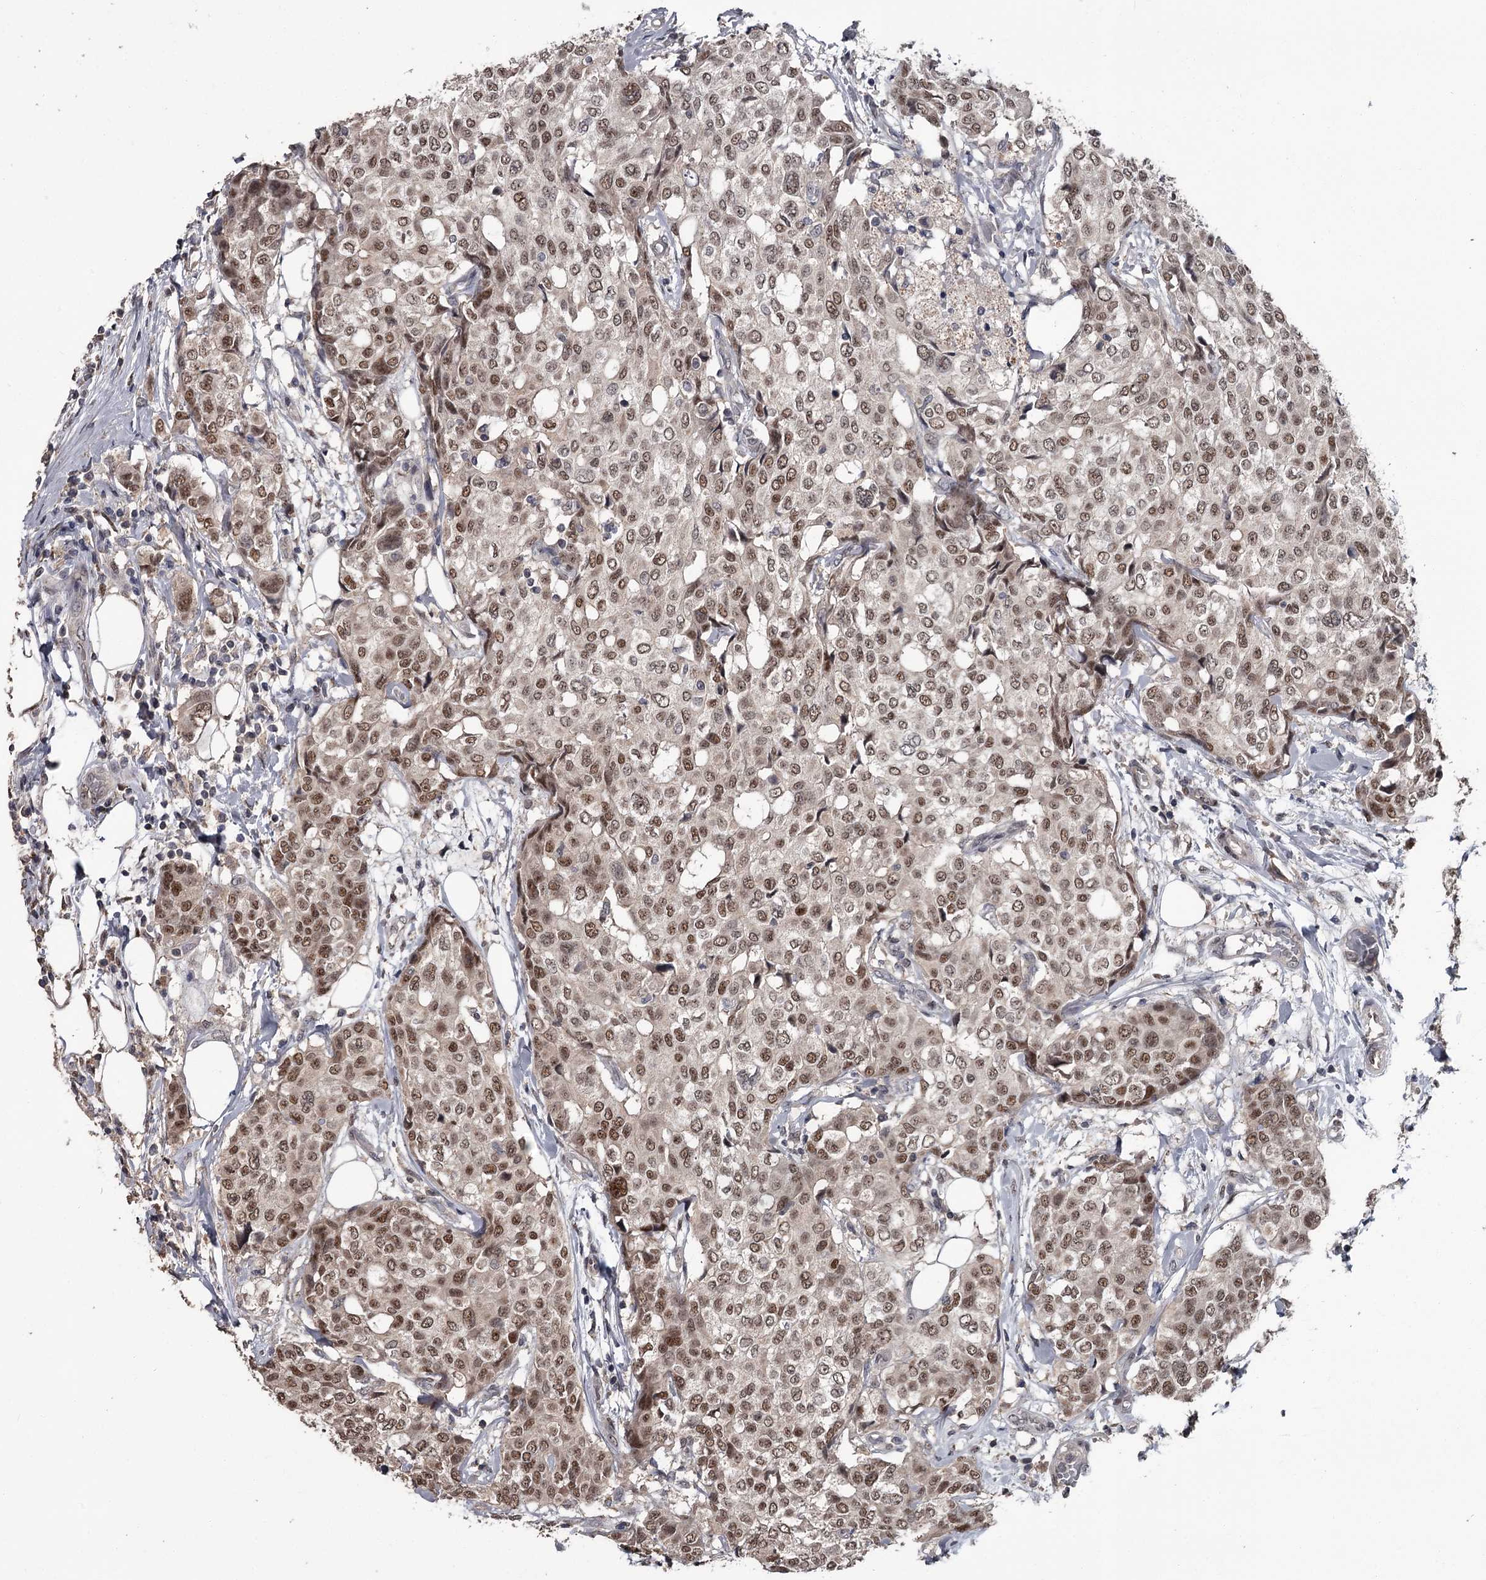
{"staining": {"intensity": "moderate", "quantity": ">75%", "location": "nuclear"}, "tissue": "breast cancer", "cell_type": "Tumor cells", "image_type": "cancer", "snomed": [{"axis": "morphology", "description": "Lobular carcinoma"}, {"axis": "topography", "description": "Breast"}], "caption": "High-power microscopy captured an IHC histopathology image of lobular carcinoma (breast), revealing moderate nuclear expression in about >75% of tumor cells.", "gene": "PRPF40B", "patient": {"sex": "female", "age": 51}}